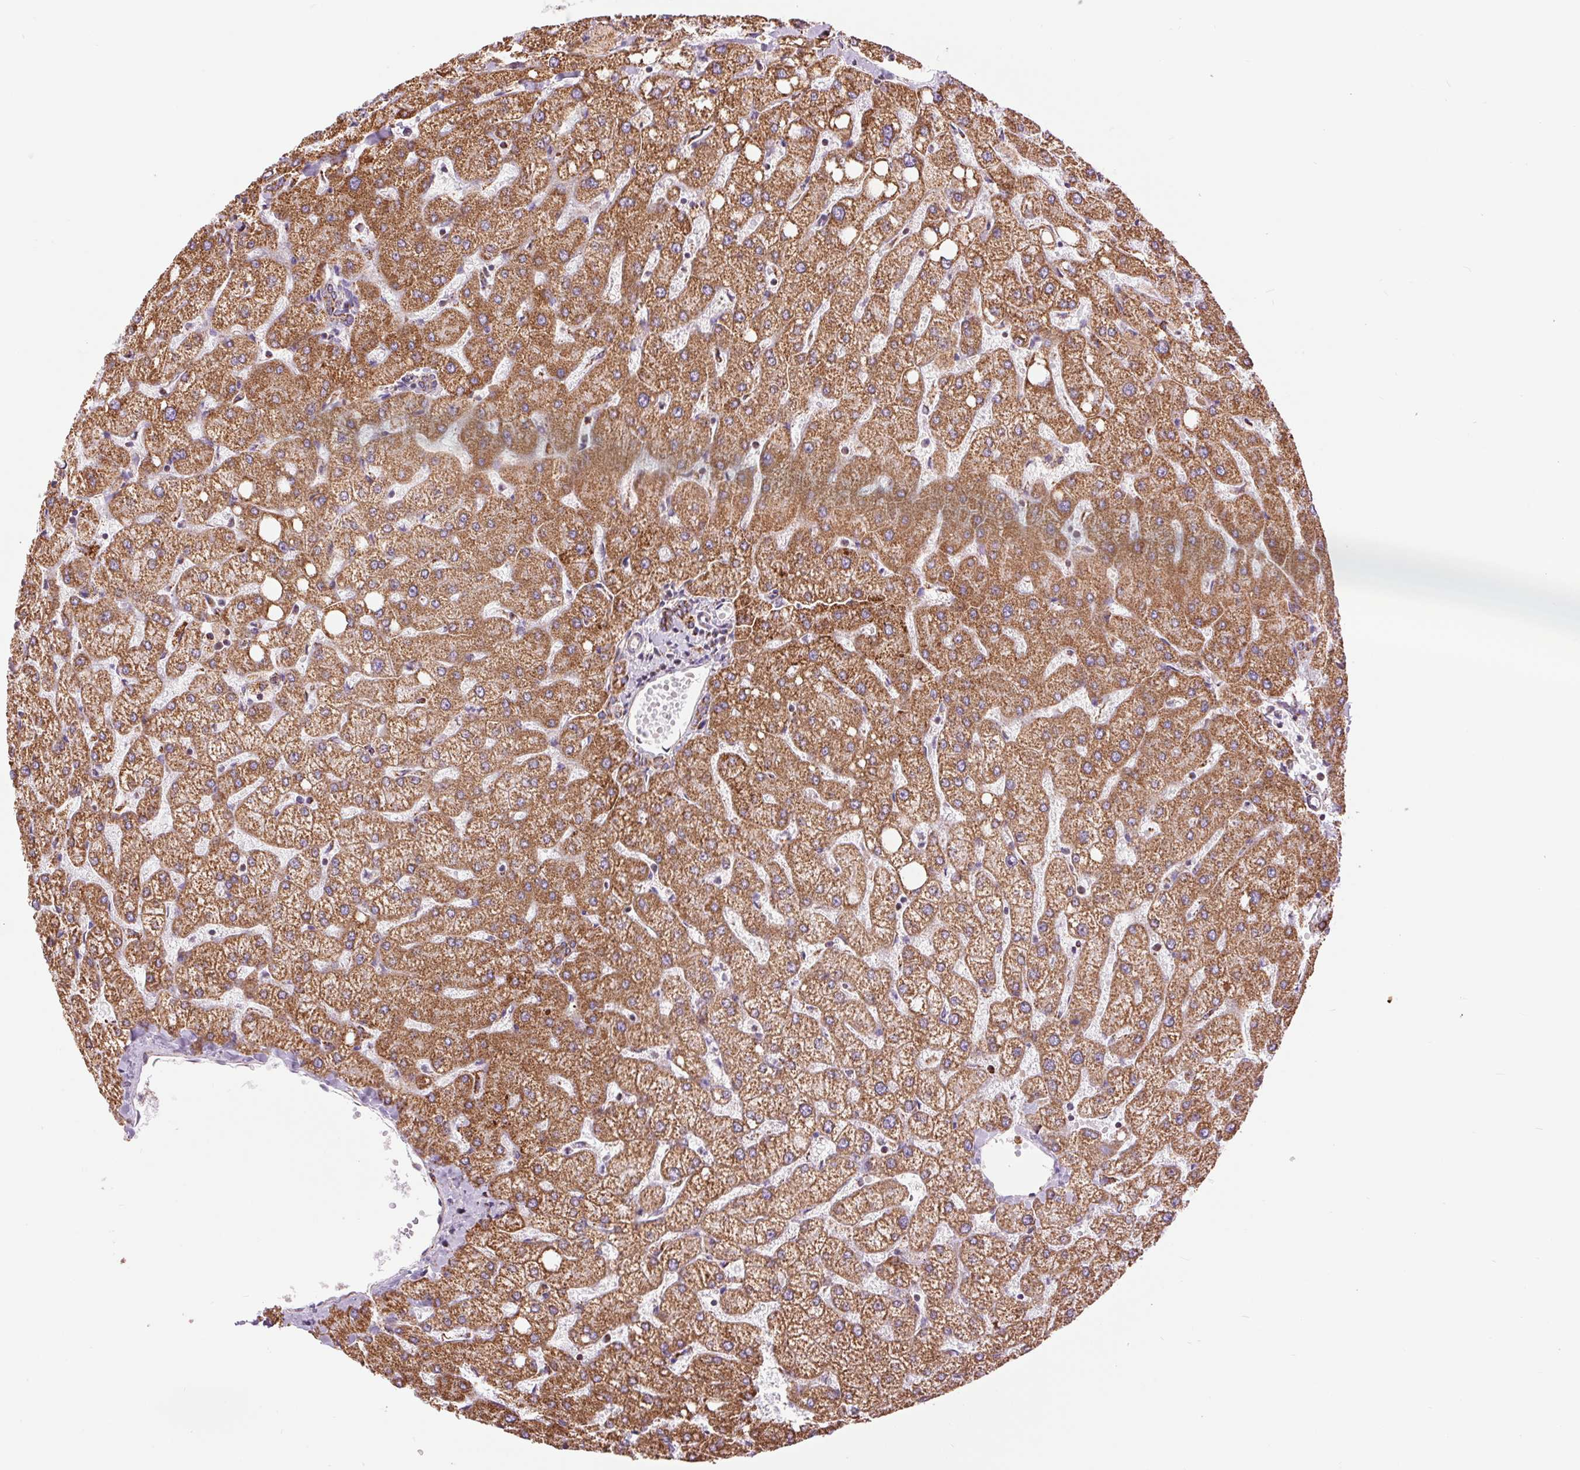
{"staining": {"intensity": "moderate", "quantity": ">75%", "location": "cytoplasmic/membranous"}, "tissue": "liver", "cell_type": "Cholangiocytes", "image_type": "normal", "snomed": [{"axis": "morphology", "description": "Normal tissue, NOS"}, {"axis": "topography", "description": "Liver"}], "caption": "This histopathology image displays immunohistochemistry staining of normal human liver, with medium moderate cytoplasmic/membranous expression in about >75% of cholangiocytes.", "gene": "ATP5PB", "patient": {"sex": "female", "age": 54}}